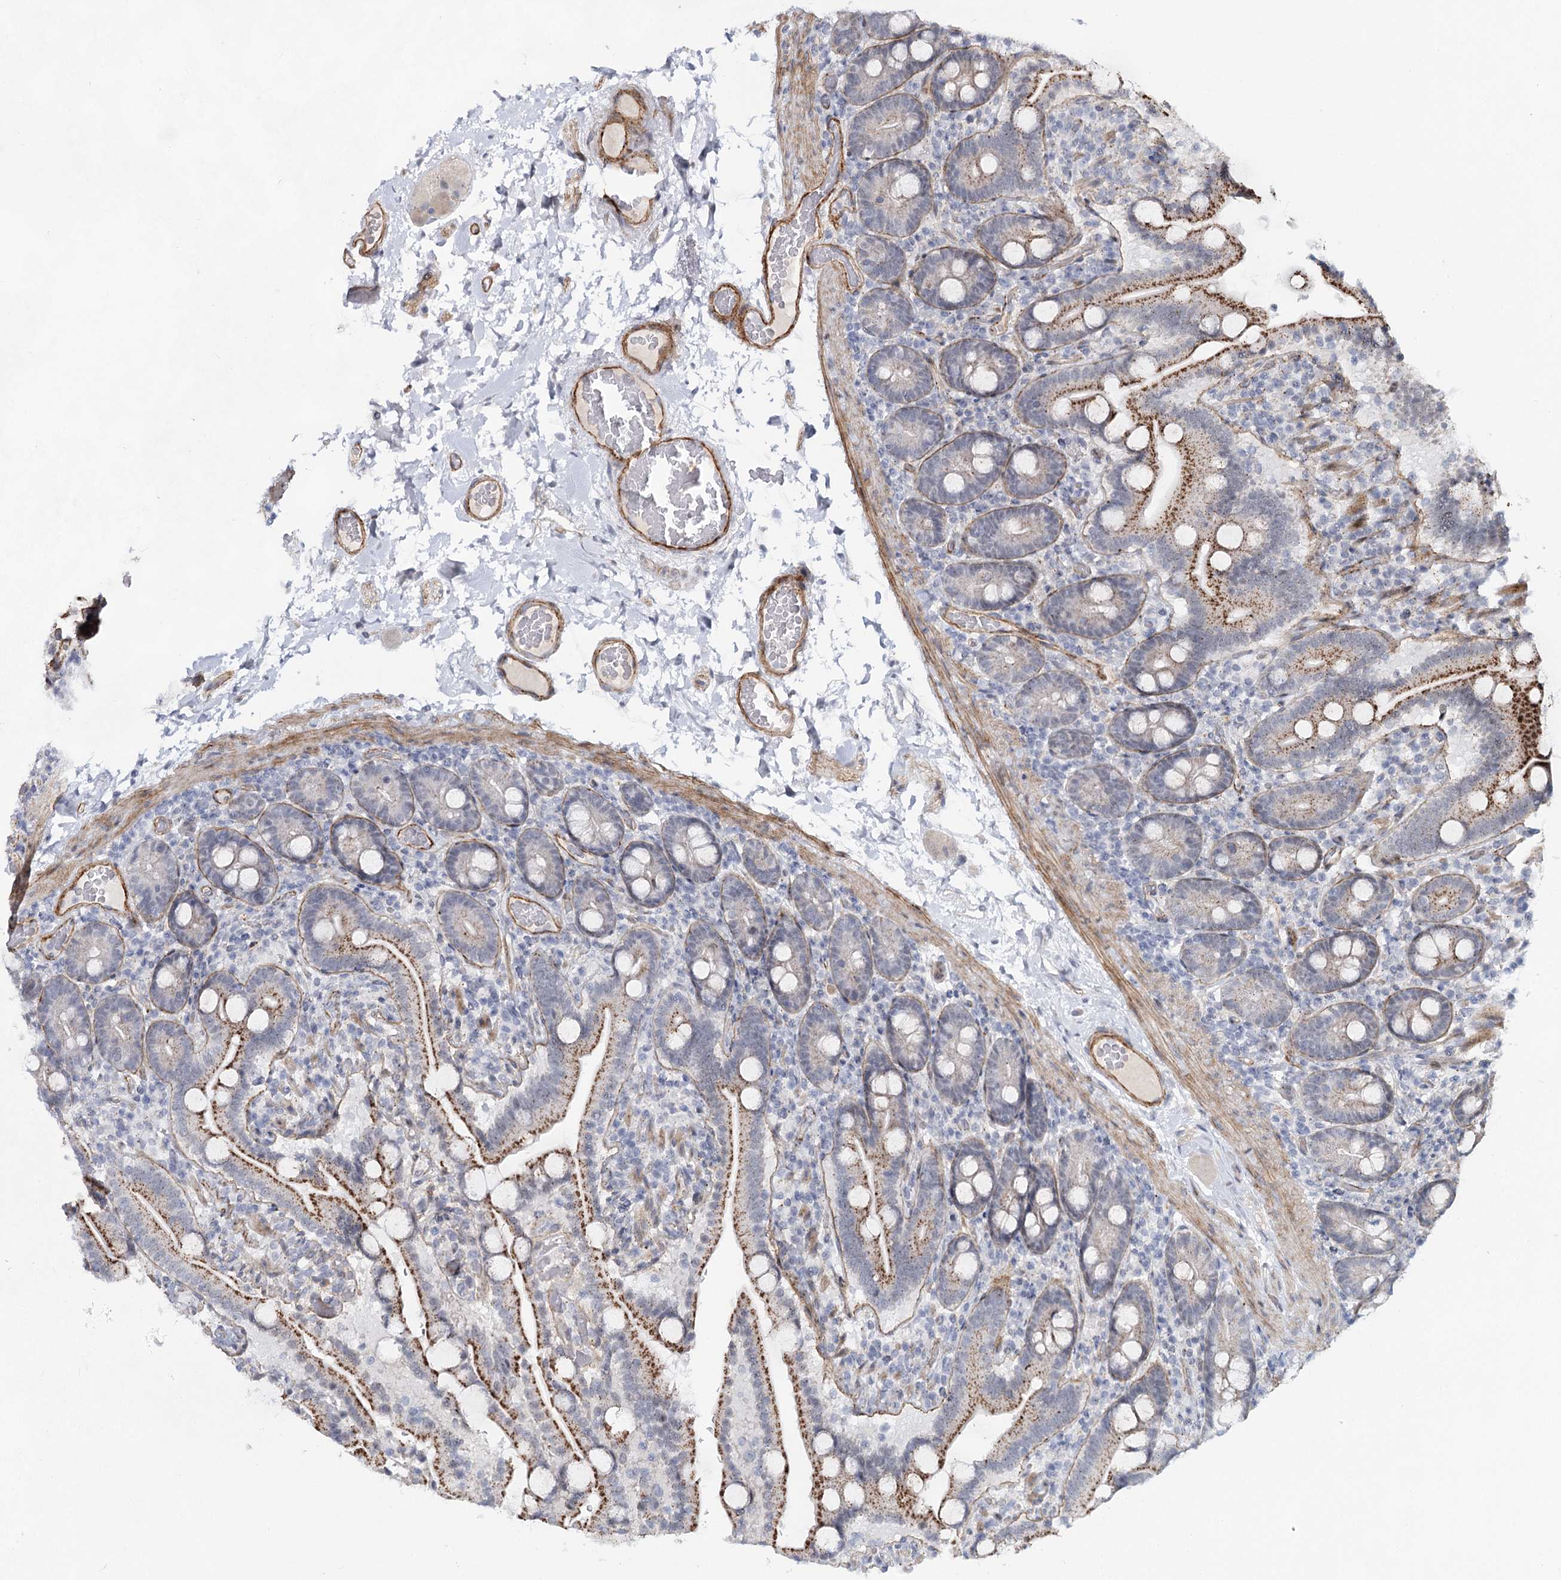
{"staining": {"intensity": "moderate", "quantity": "25%-75%", "location": "cytoplasmic/membranous"}, "tissue": "duodenum", "cell_type": "Glandular cells", "image_type": "normal", "snomed": [{"axis": "morphology", "description": "Normal tissue, NOS"}, {"axis": "topography", "description": "Duodenum"}], "caption": "IHC staining of normal duodenum, which reveals medium levels of moderate cytoplasmic/membranous staining in approximately 25%-75% of glandular cells indicating moderate cytoplasmic/membranous protein staining. The staining was performed using DAB (brown) for protein detection and nuclei were counterstained in hematoxylin (blue).", "gene": "ATL2", "patient": {"sex": "male", "age": 55}}